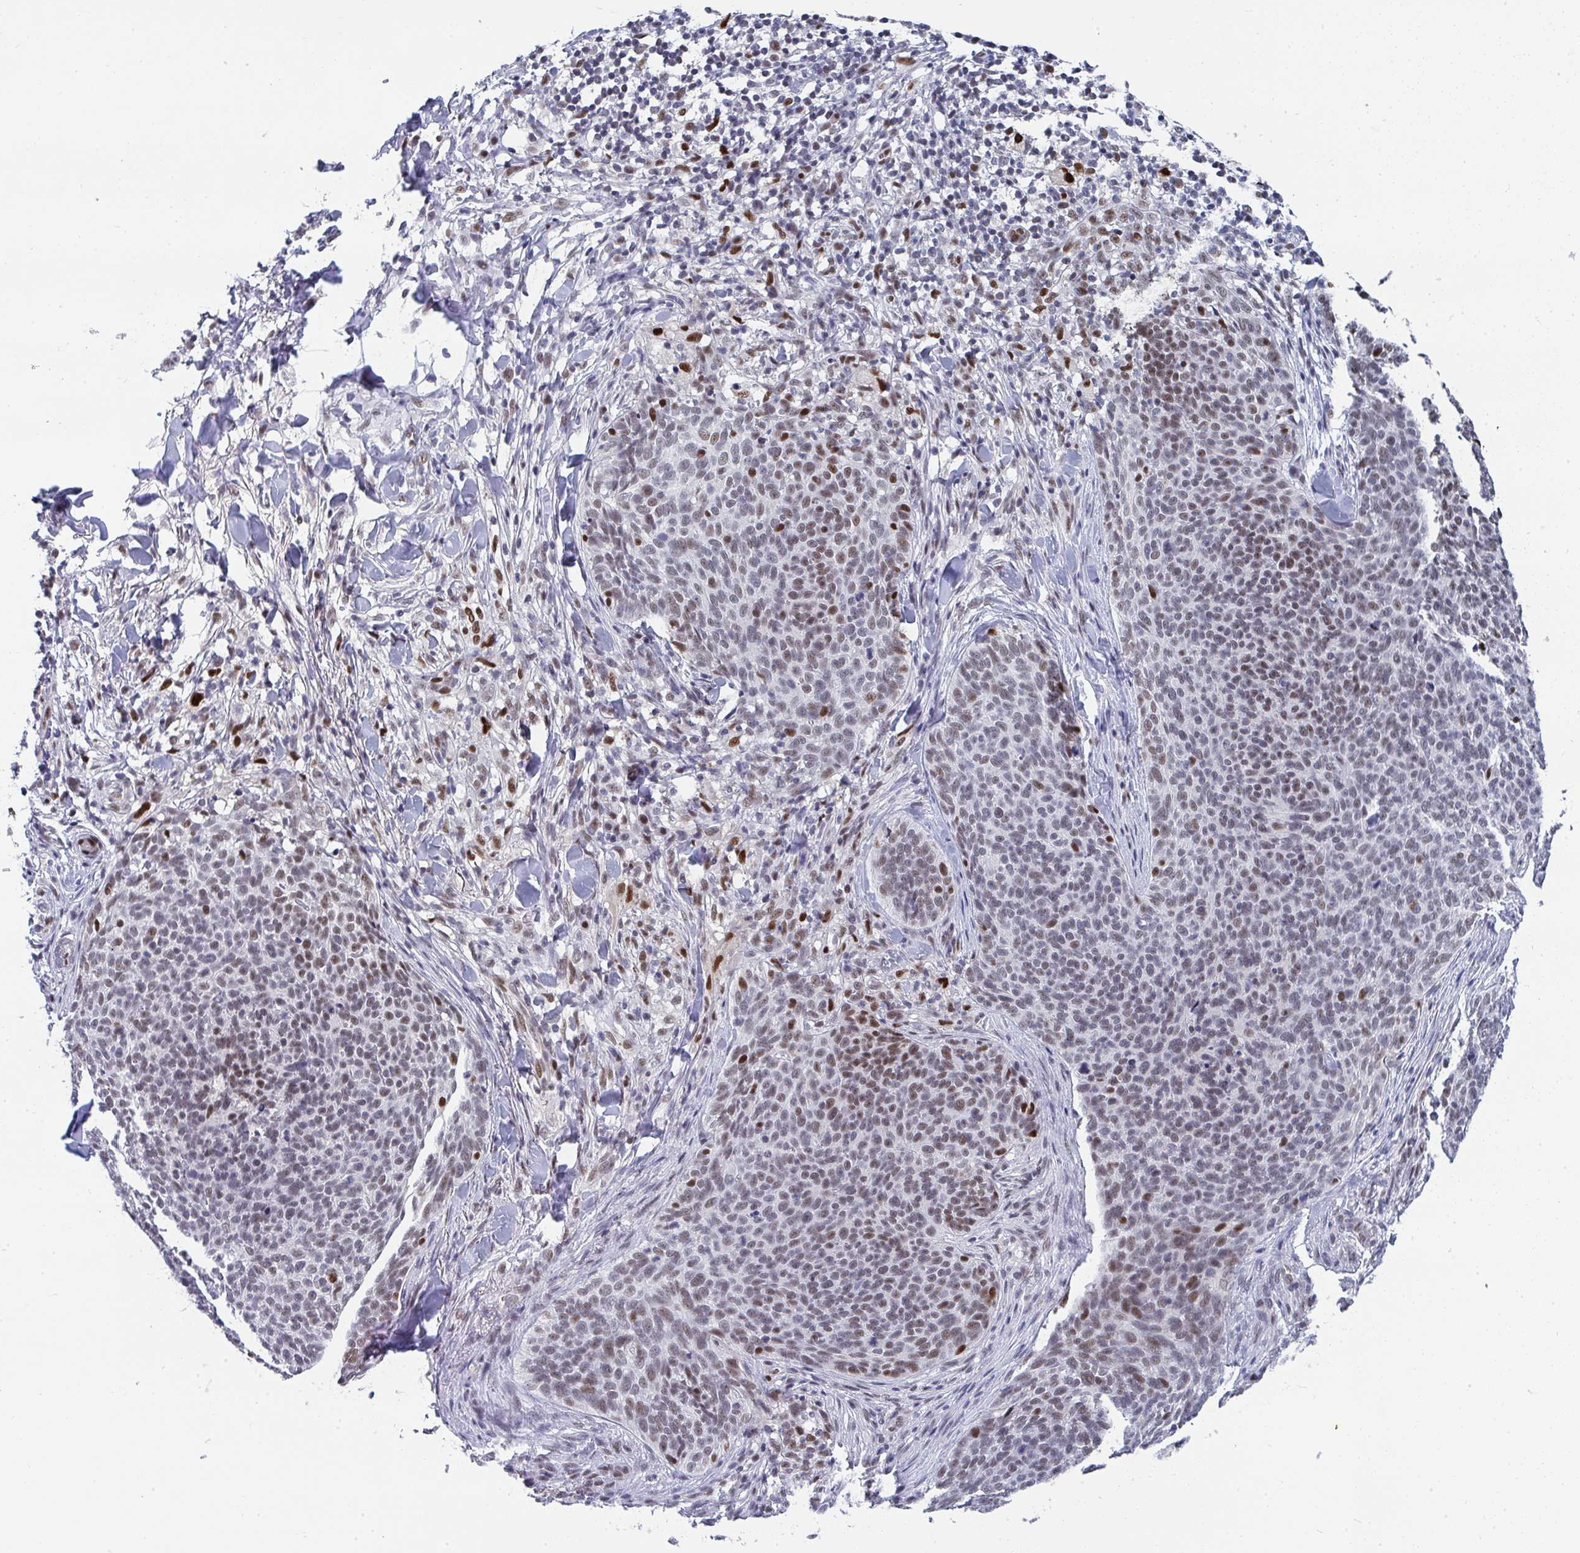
{"staining": {"intensity": "weak", "quantity": "25%-75%", "location": "nuclear"}, "tissue": "skin cancer", "cell_type": "Tumor cells", "image_type": "cancer", "snomed": [{"axis": "morphology", "description": "Basal cell carcinoma"}, {"axis": "topography", "description": "Skin"}, {"axis": "topography", "description": "Skin of face"}], "caption": "This image shows skin cancer (basal cell carcinoma) stained with immunohistochemistry (IHC) to label a protein in brown. The nuclear of tumor cells show weak positivity for the protein. Nuclei are counter-stained blue.", "gene": "JDP2", "patient": {"sex": "male", "age": 56}}